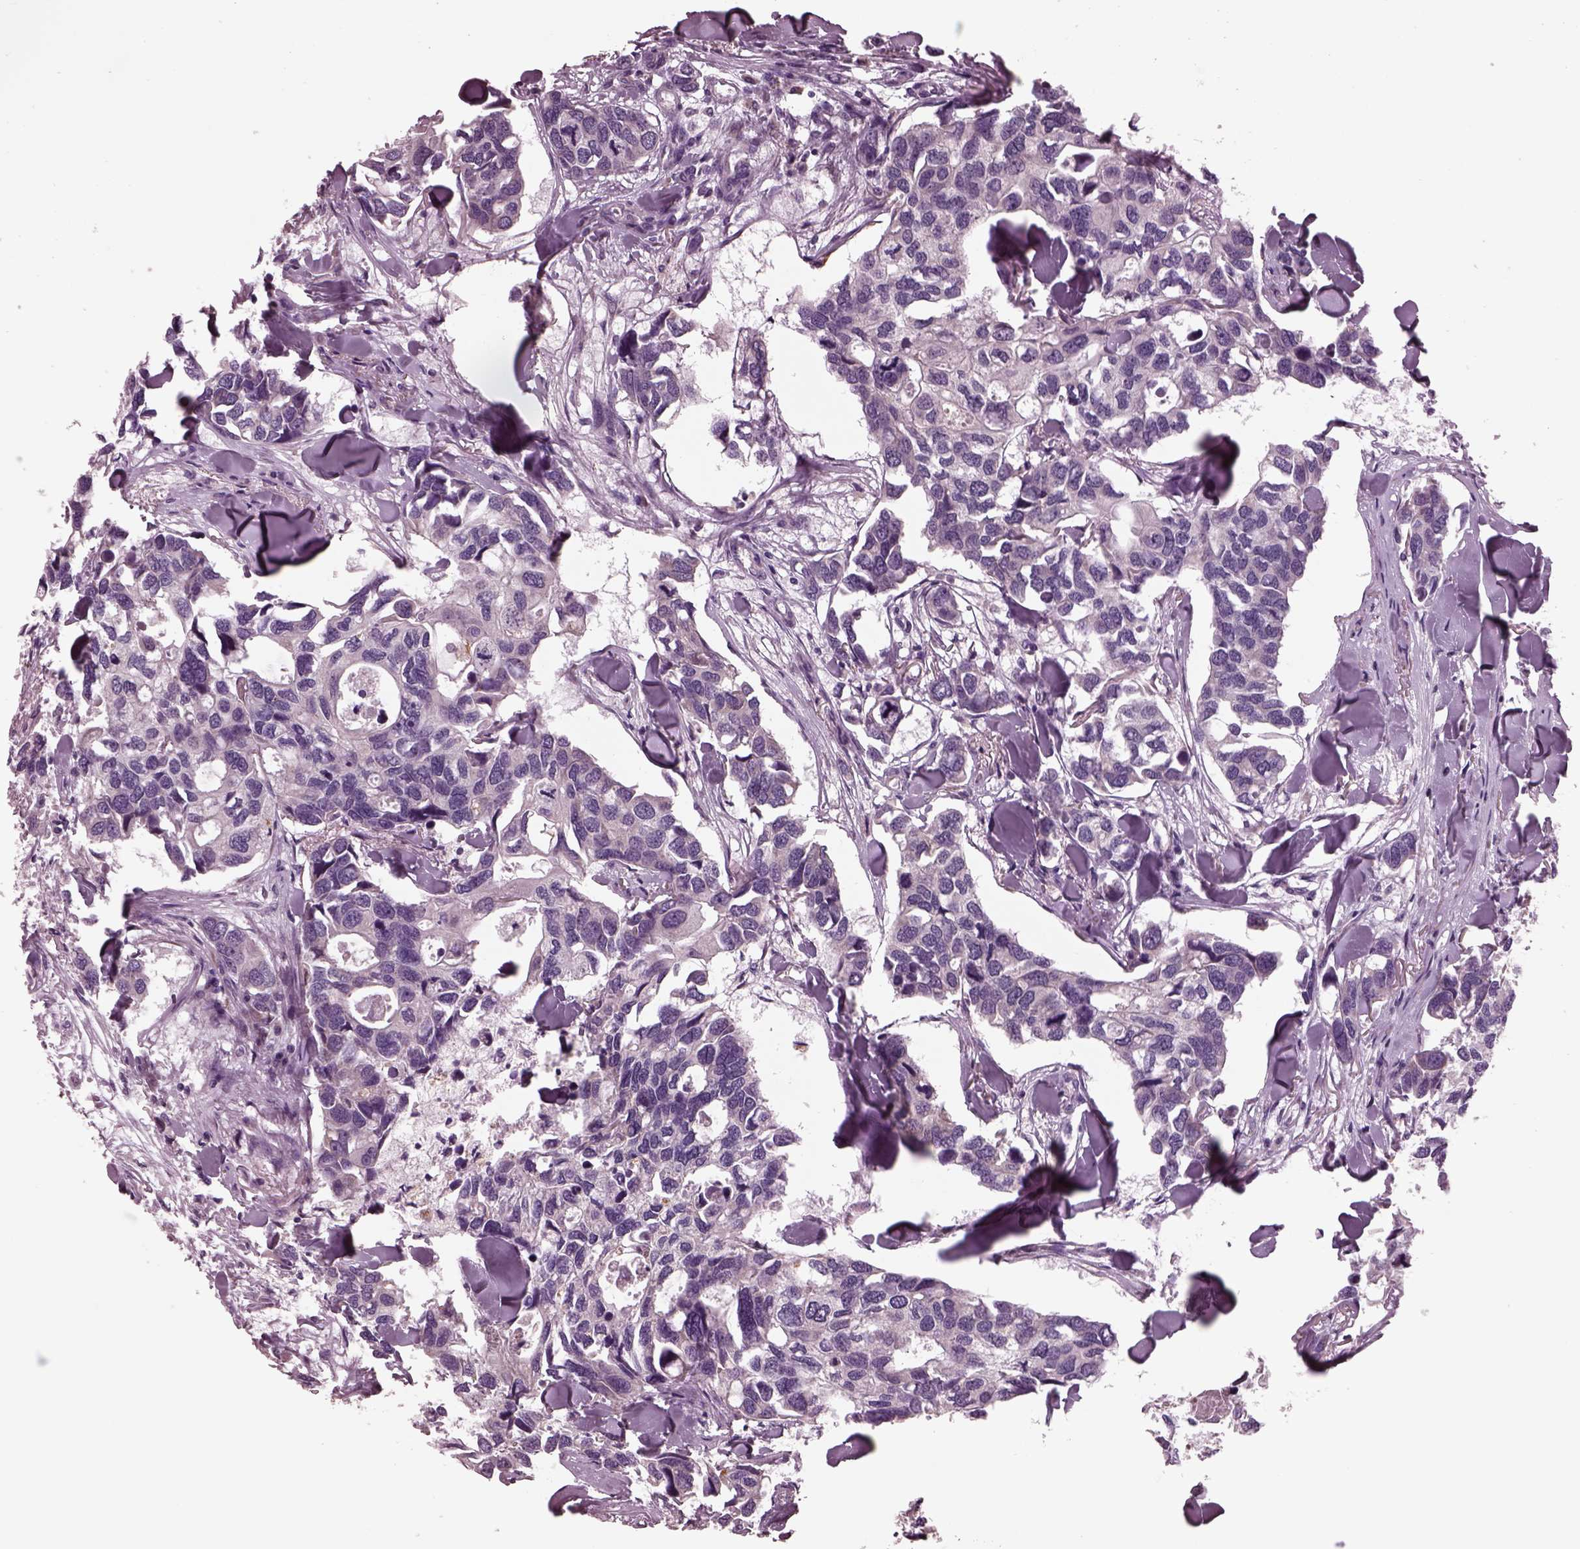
{"staining": {"intensity": "negative", "quantity": "none", "location": "none"}, "tissue": "breast cancer", "cell_type": "Tumor cells", "image_type": "cancer", "snomed": [{"axis": "morphology", "description": "Duct carcinoma"}, {"axis": "topography", "description": "Breast"}], "caption": "High power microscopy image of an immunohistochemistry histopathology image of breast cancer, revealing no significant positivity in tumor cells. Brightfield microscopy of immunohistochemistry (IHC) stained with DAB (3,3'-diaminobenzidine) (brown) and hematoxylin (blue), captured at high magnification.", "gene": "AP4M1", "patient": {"sex": "female", "age": 83}}